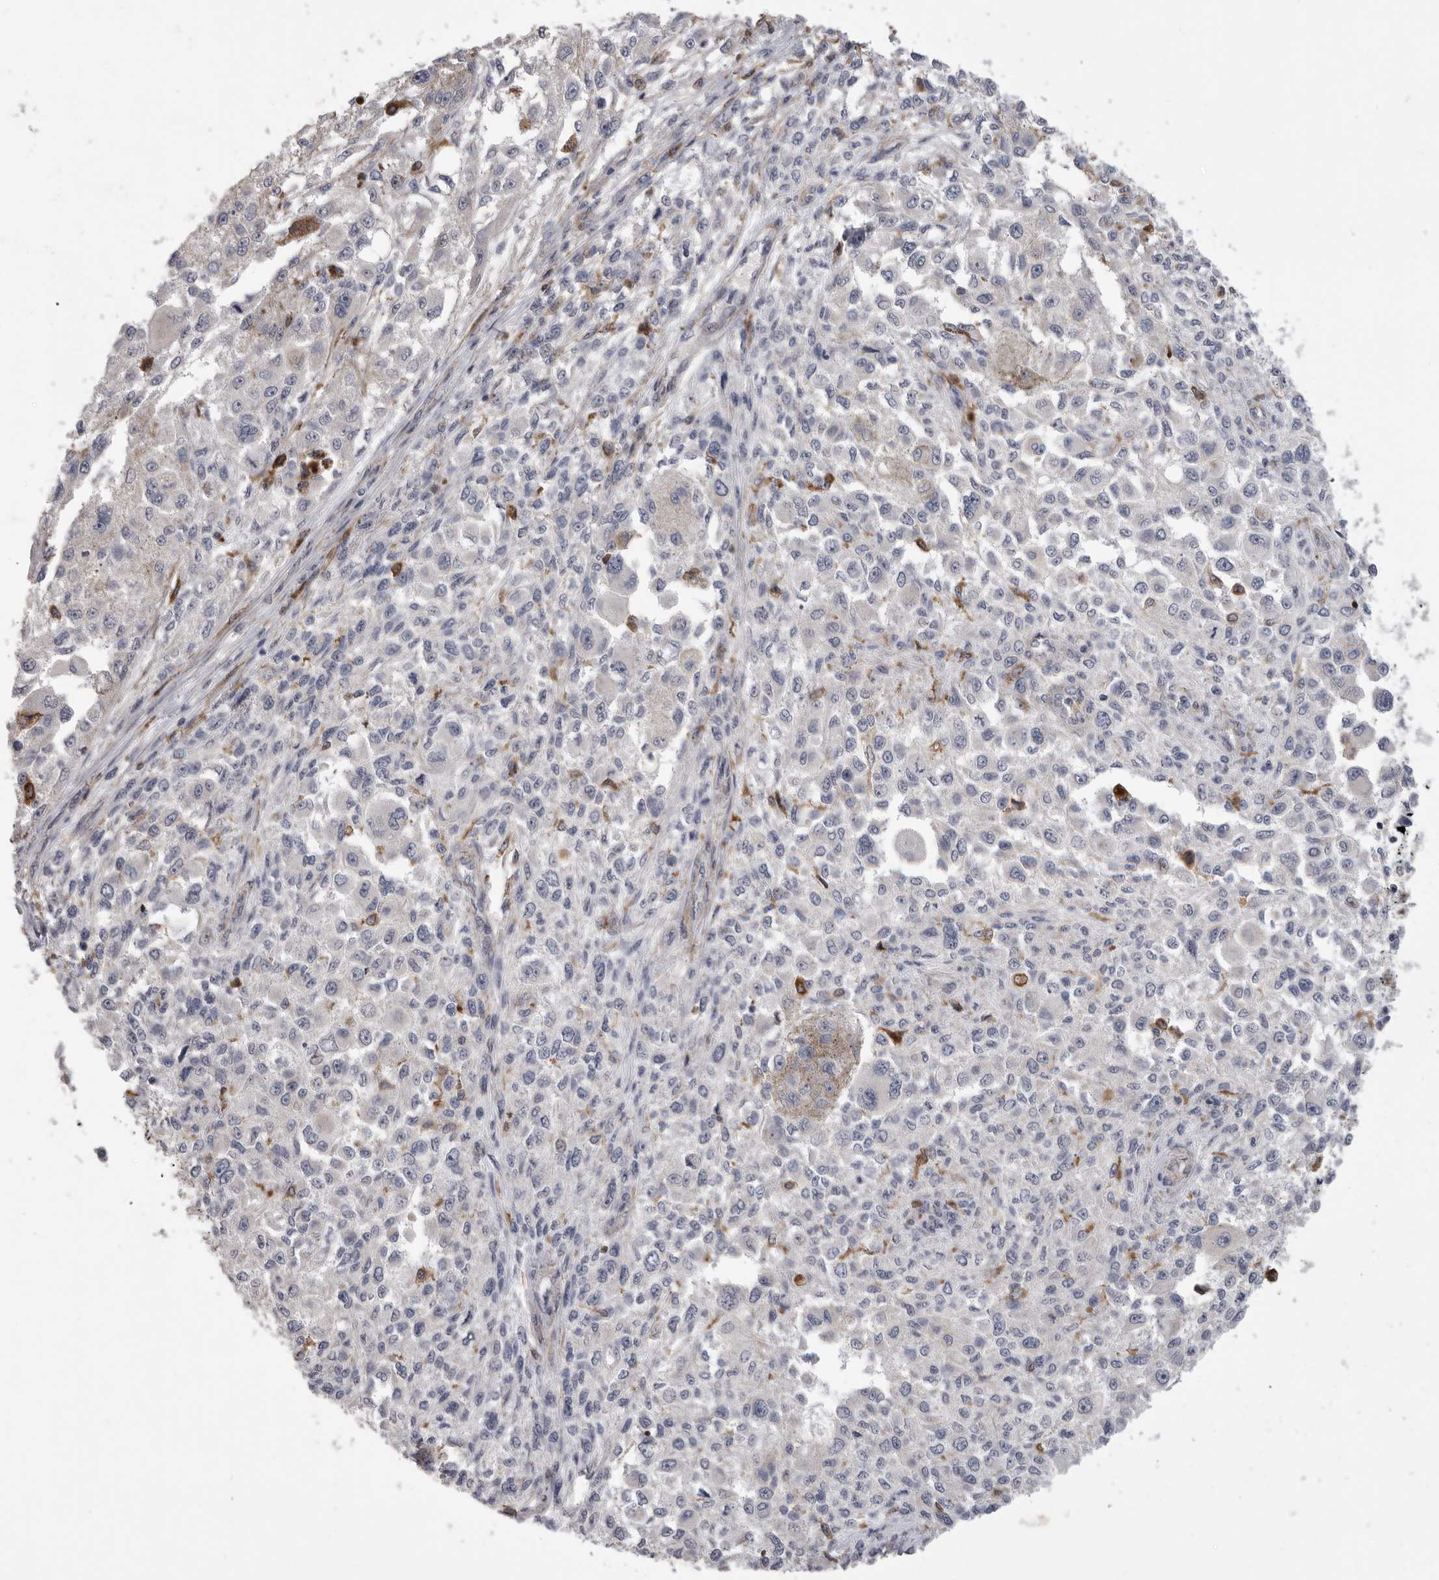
{"staining": {"intensity": "negative", "quantity": "none", "location": "none"}, "tissue": "melanoma", "cell_type": "Tumor cells", "image_type": "cancer", "snomed": [{"axis": "morphology", "description": "Necrosis, NOS"}, {"axis": "morphology", "description": "Malignant melanoma, NOS"}, {"axis": "topography", "description": "Skin"}], "caption": "Histopathology image shows no significant protein positivity in tumor cells of melanoma. Nuclei are stained in blue.", "gene": "SIGLEC10", "patient": {"sex": "female", "age": 87}}